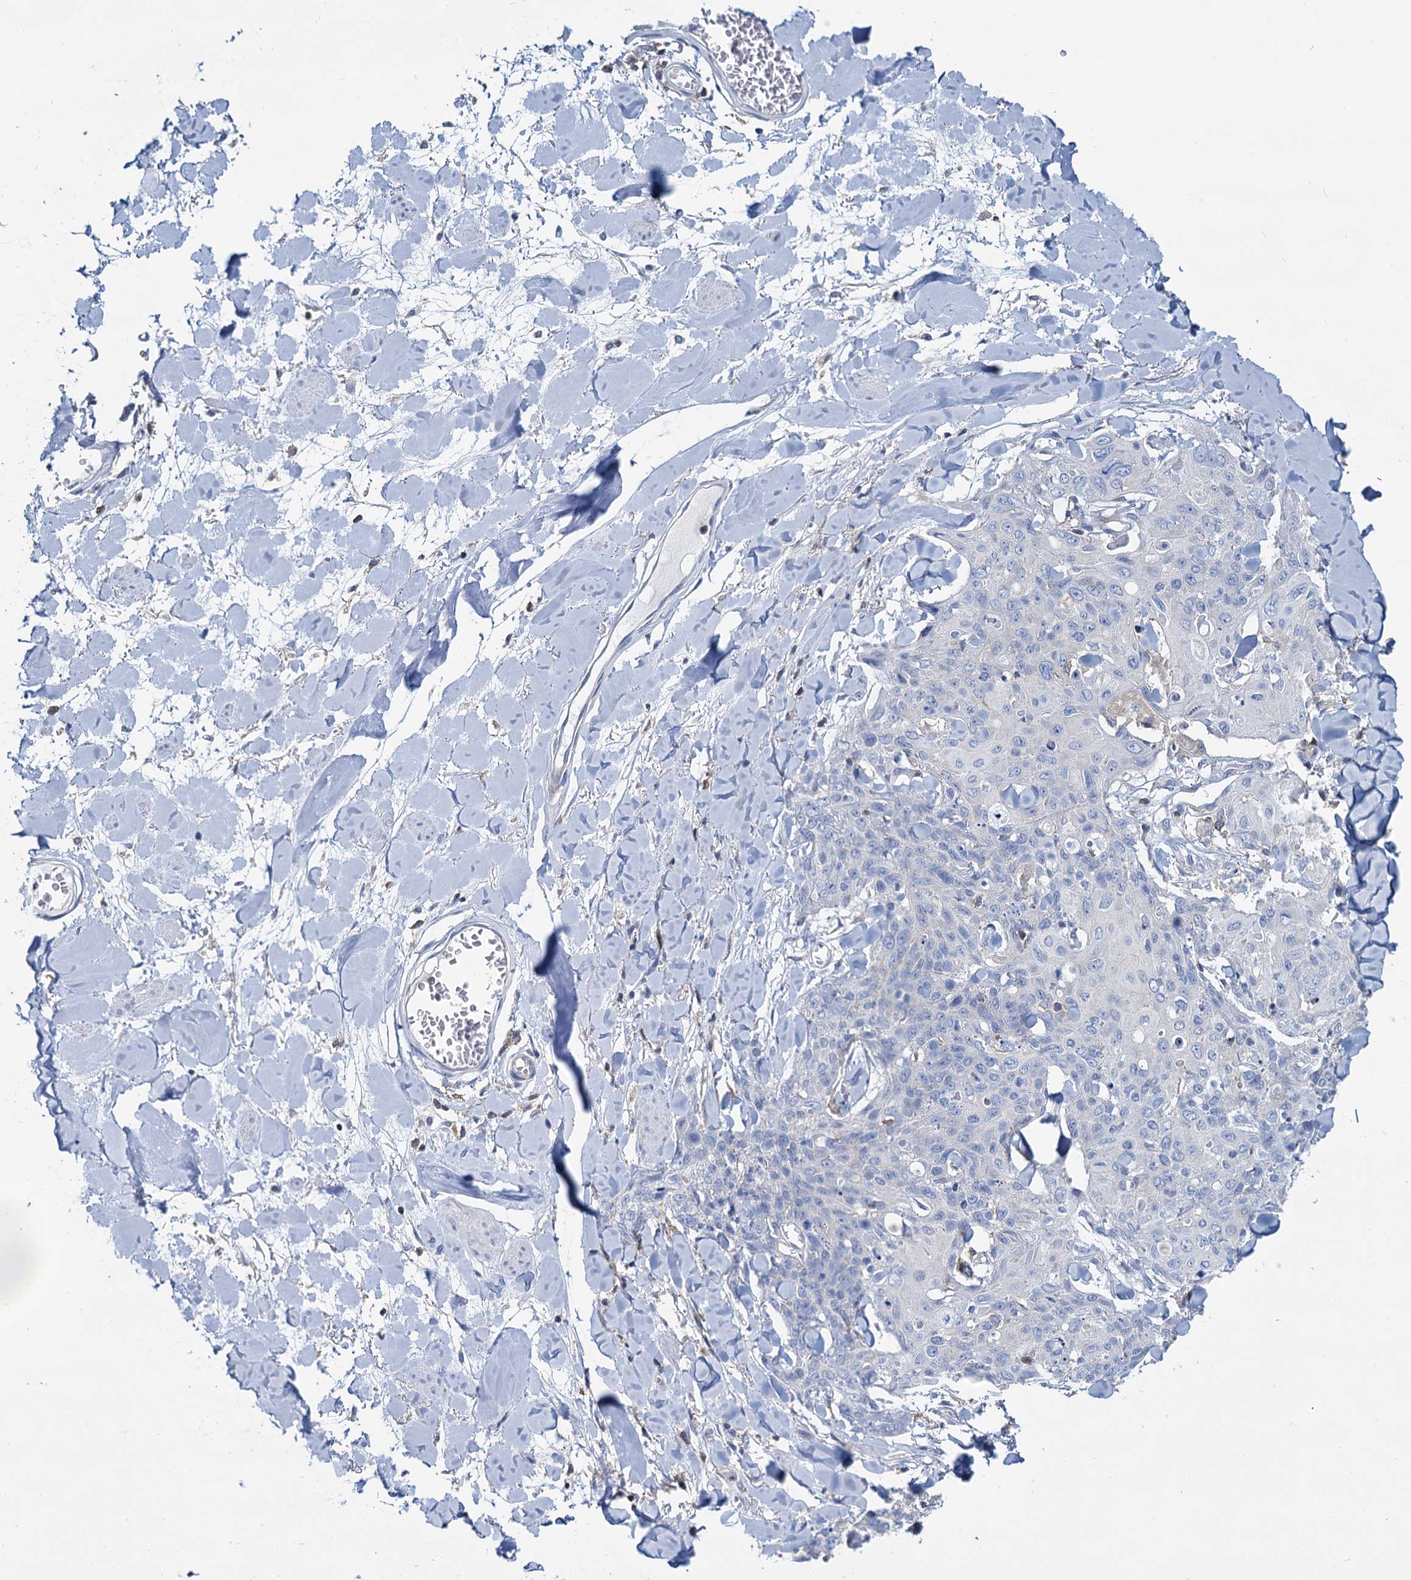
{"staining": {"intensity": "negative", "quantity": "none", "location": "none"}, "tissue": "skin cancer", "cell_type": "Tumor cells", "image_type": "cancer", "snomed": [{"axis": "morphology", "description": "Squamous cell carcinoma, NOS"}, {"axis": "topography", "description": "Skin"}, {"axis": "topography", "description": "Vulva"}], "caption": "Skin cancer (squamous cell carcinoma) stained for a protein using IHC shows no expression tumor cells.", "gene": "LRCH4", "patient": {"sex": "female", "age": 85}}